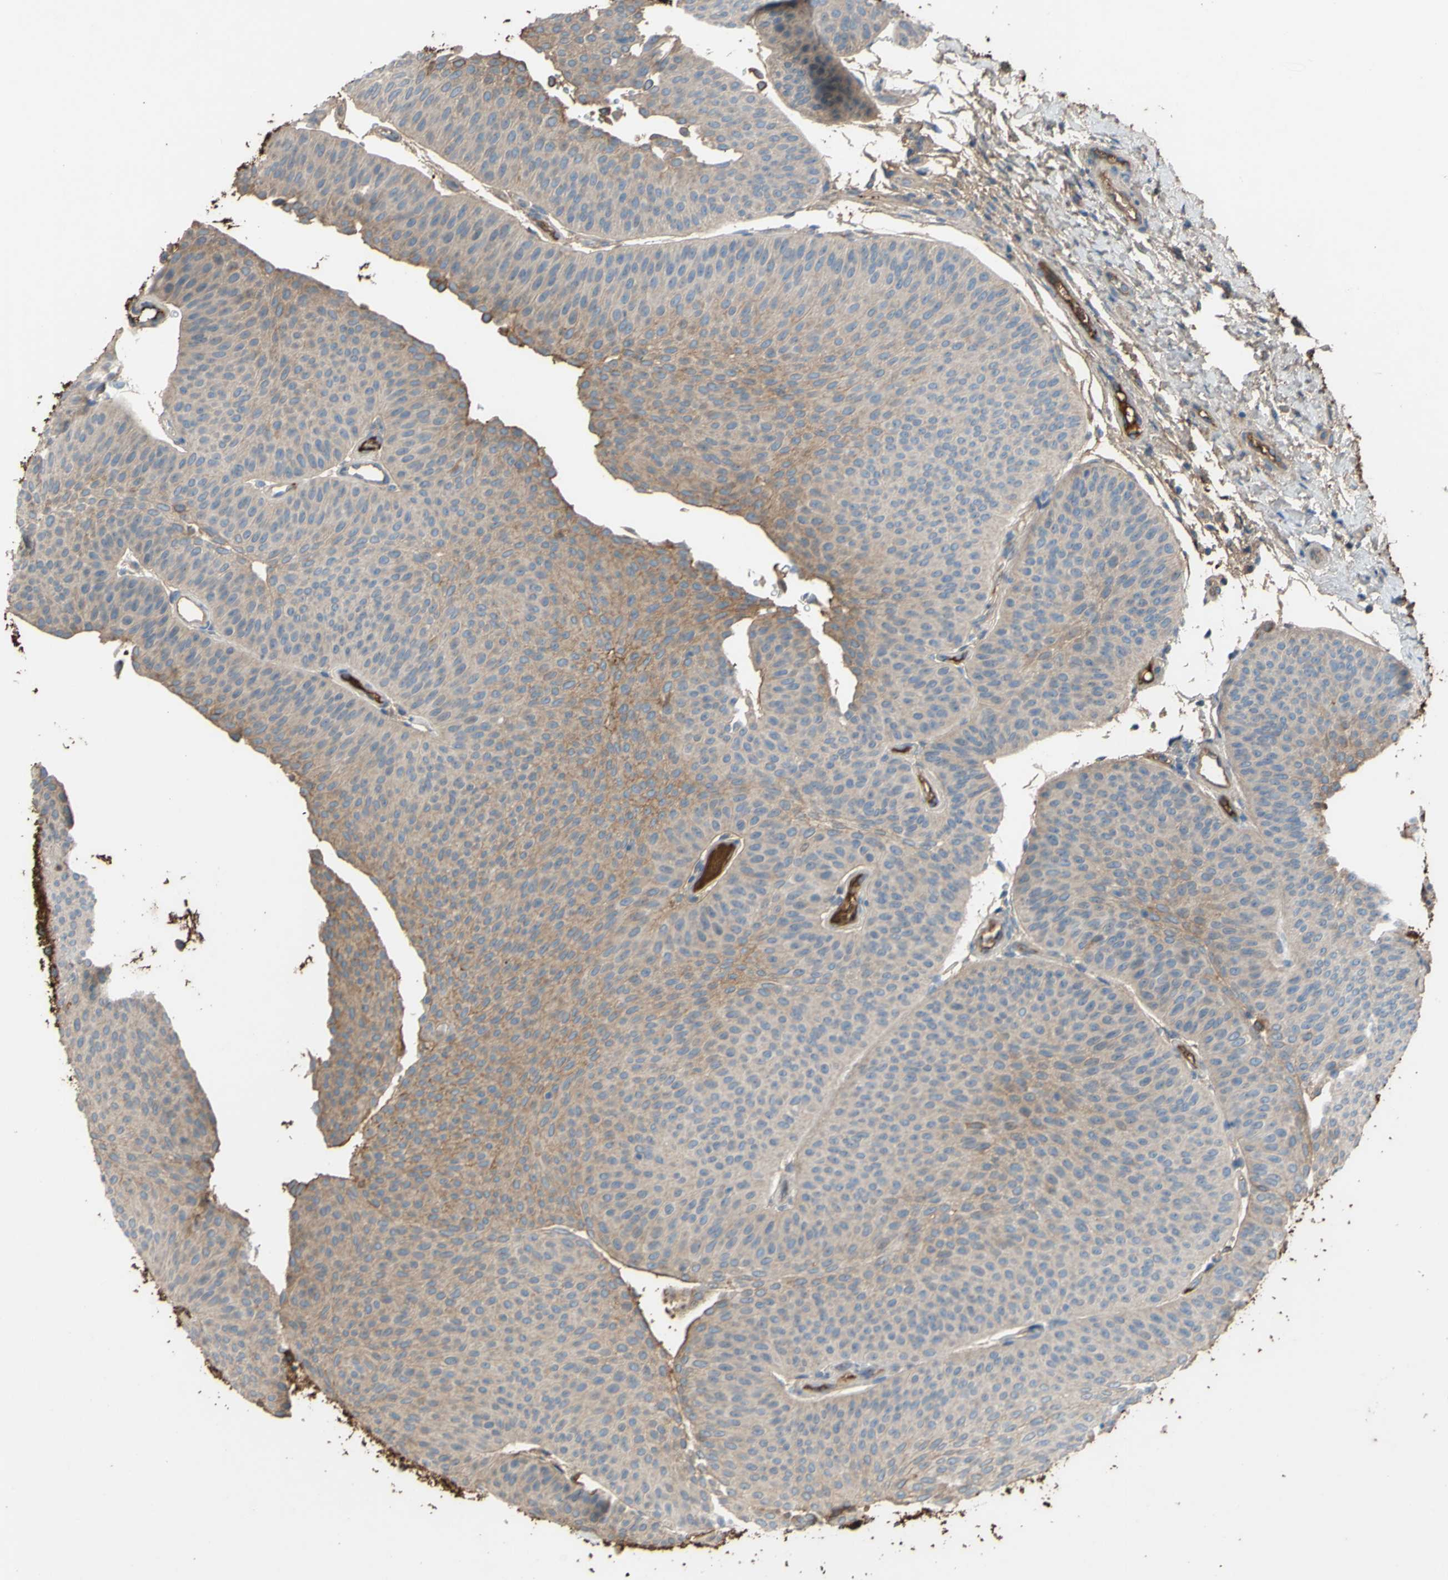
{"staining": {"intensity": "weak", "quantity": ">75%", "location": "cytoplasmic/membranous"}, "tissue": "urothelial cancer", "cell_type": "Tumor cells", "image_type": "cancer", "snomed": [{"axis": "morphology", "description": "Urothelial carcinoma, Low grade"}, {"axis": "topography", "description": "Urinary bladder"}], "caption": "Urothelial cancer was stained to show a protein in brown. There is low levels of weak cytoplasmic/membranous positivity in approximately >75% of tumor cells.", "gene": "PTGDS", "patient": {"sex": "female", "age": 60}}